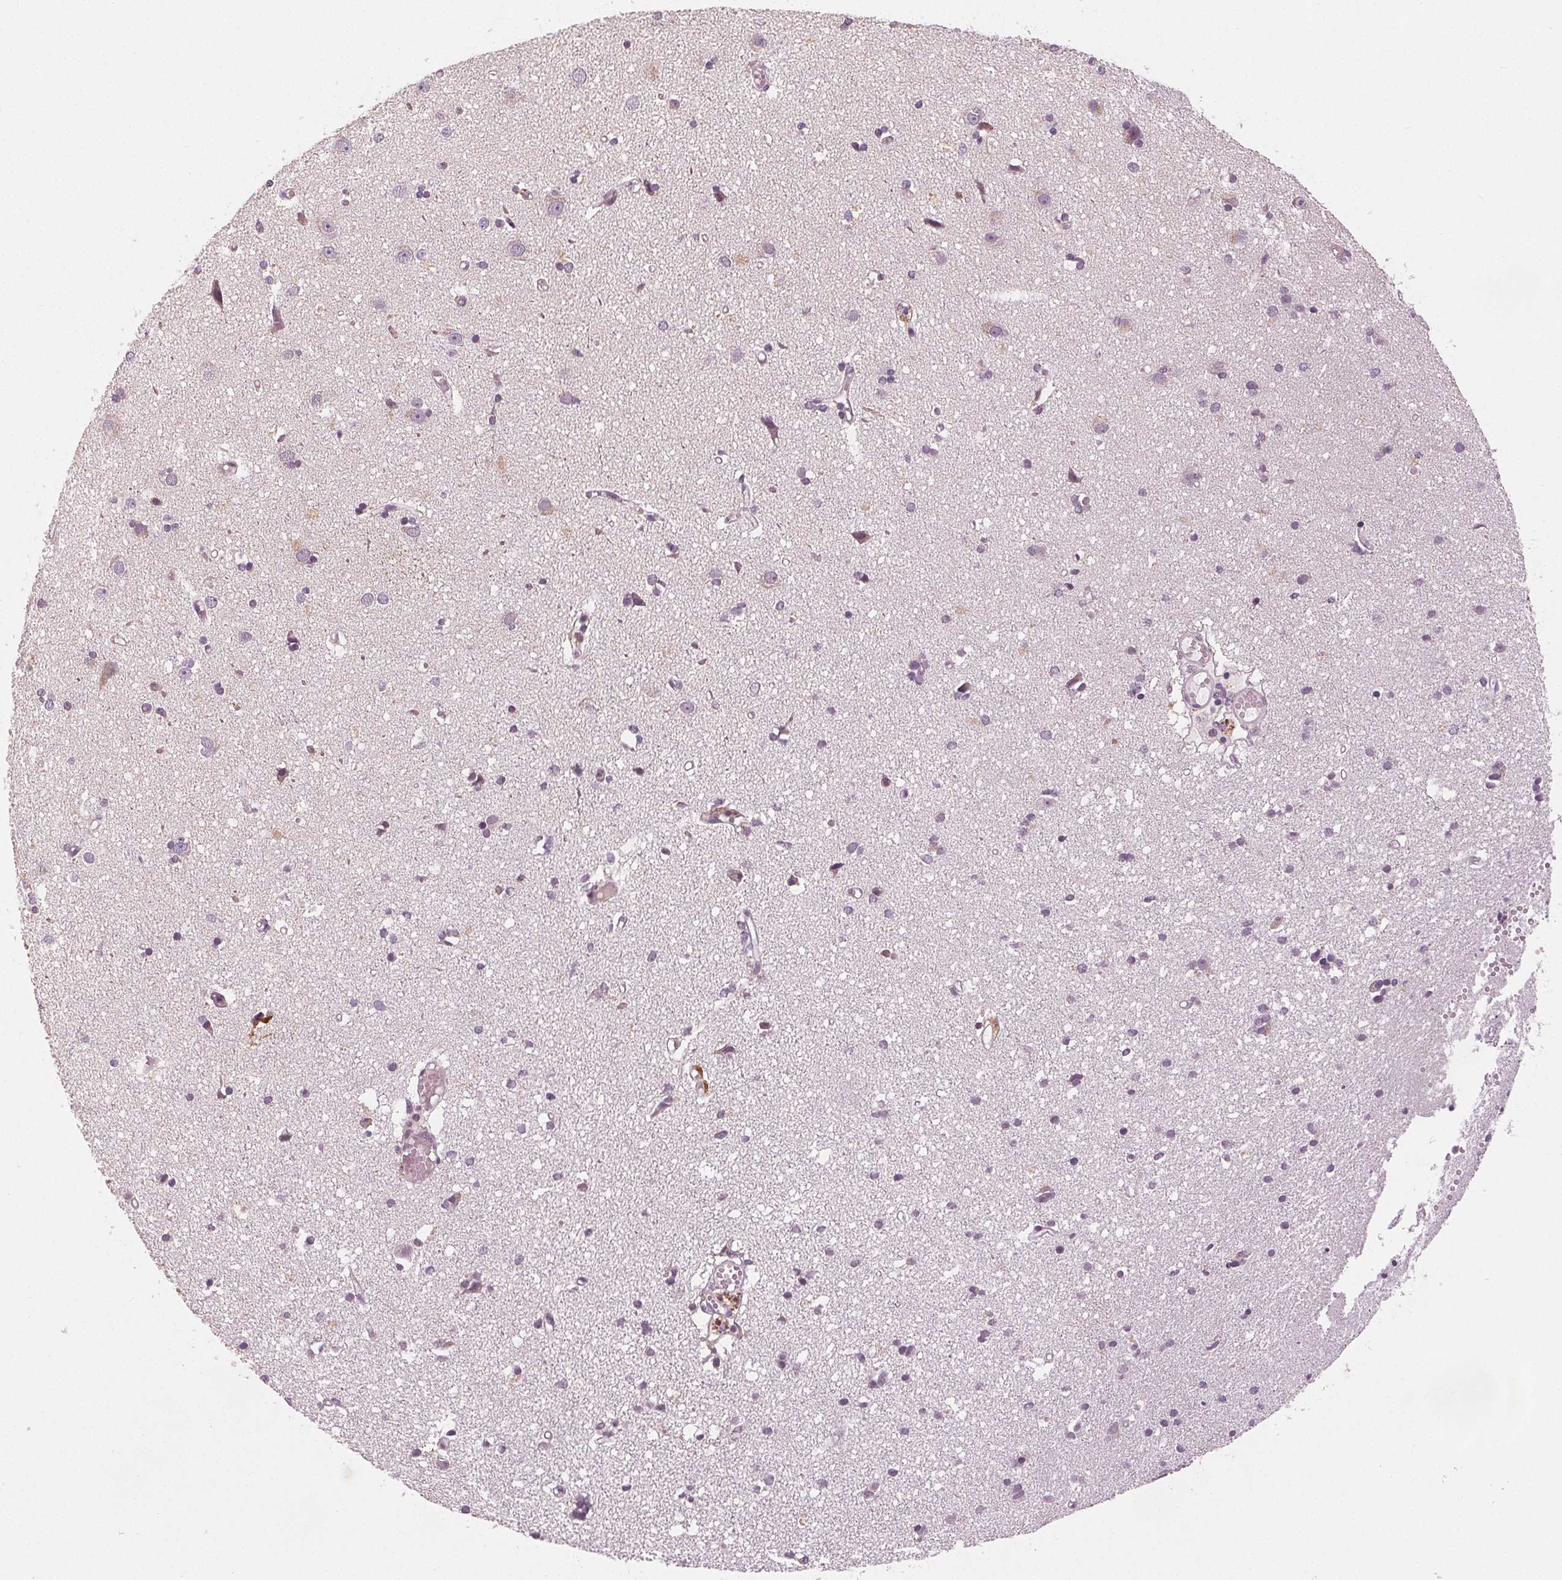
{"staining": {"intensity": "moderate", "quantity": "<25%", "location": "cytoplasmic/membranous"}, "tissue": "cerebral cortex", "cell_type": "Endothelial cells", "image_type": "normal", "snomed": [{"axis": "morphology", "description": "Normal tissue, NOS"}, {"axis": "morphology", "description": "Glioma, malignant, High grade"}, {"axis": "topography", "description": "Cerebral cortex"}], "caption": "An IHC histopathology image of unremarkable tissue is shown. Protein staining in brown labels moderate cytoplasmic/membranous positivity in cerebral cortex within endothelial cells. Using DAB (brown) and hematoxylin (blue) stains, captured at high magnification using brightfield microscopy.", "gene": "DPM2", "patient": {"sex": "male", "age": 71}}